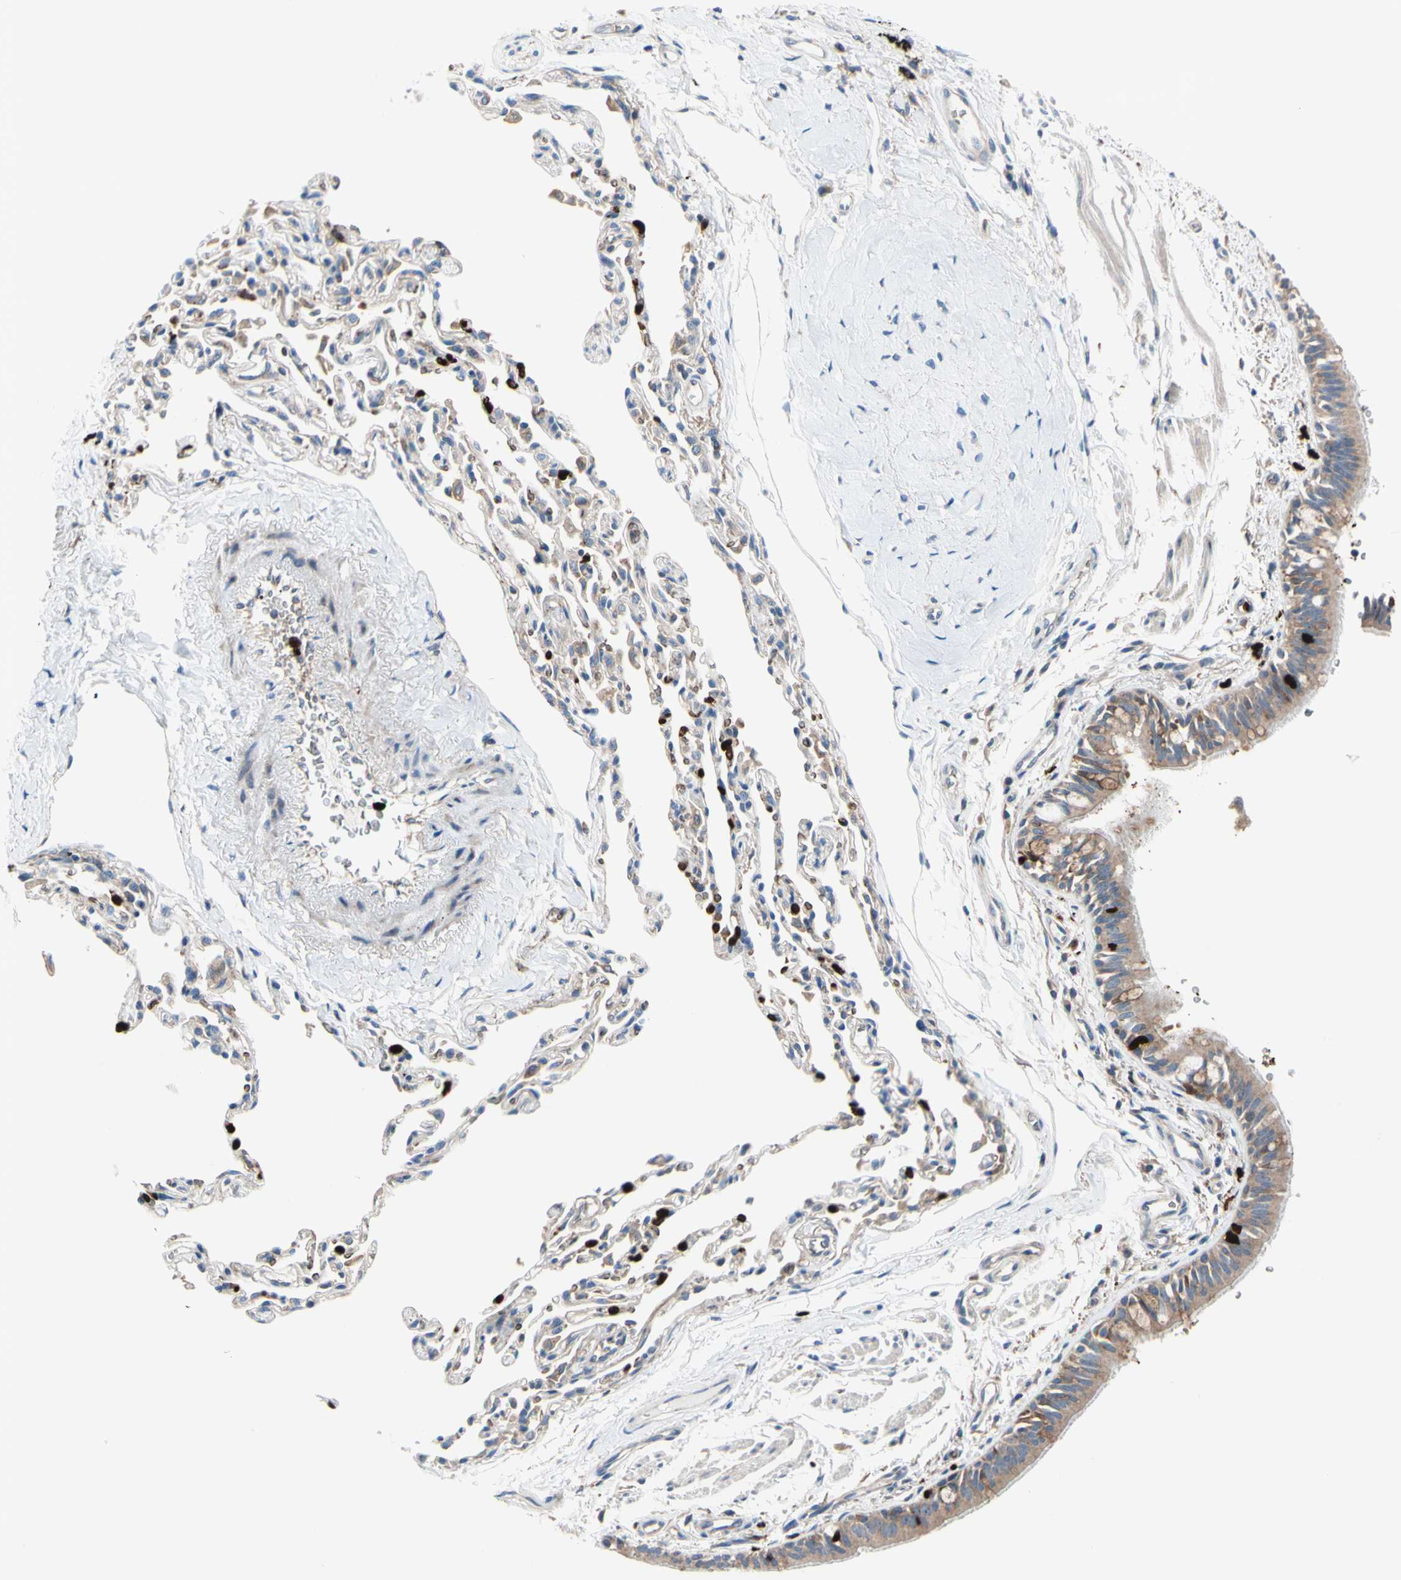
{"staining": {"intensity": "moderate", "quantity": ">75%", "location": "cytoplasmic/membranous,nuclear"}, "tissue": "bronchus", "cell_type": "Respiratory epithelial cells", "image_type": "normal", "snomed": [{"axis": "morphology", "description": "Normal tissue, NOS"}, {"axis": "topography", "description": "Bronchus"}, {"axis": "topography", "description": "Lung"}], "caption": "Bronchus stained with DAB immunohistochemistry (IHC) exhibits medium levels of moderate cytoplasmic/membranous,nuclear expression in approximately >75% of respiratory epithelial cells. (Brightfield microscopy of DAB IHC at high magnification).", "gene": "USP9X", "patient": {"sex": "male", "age": 64}}